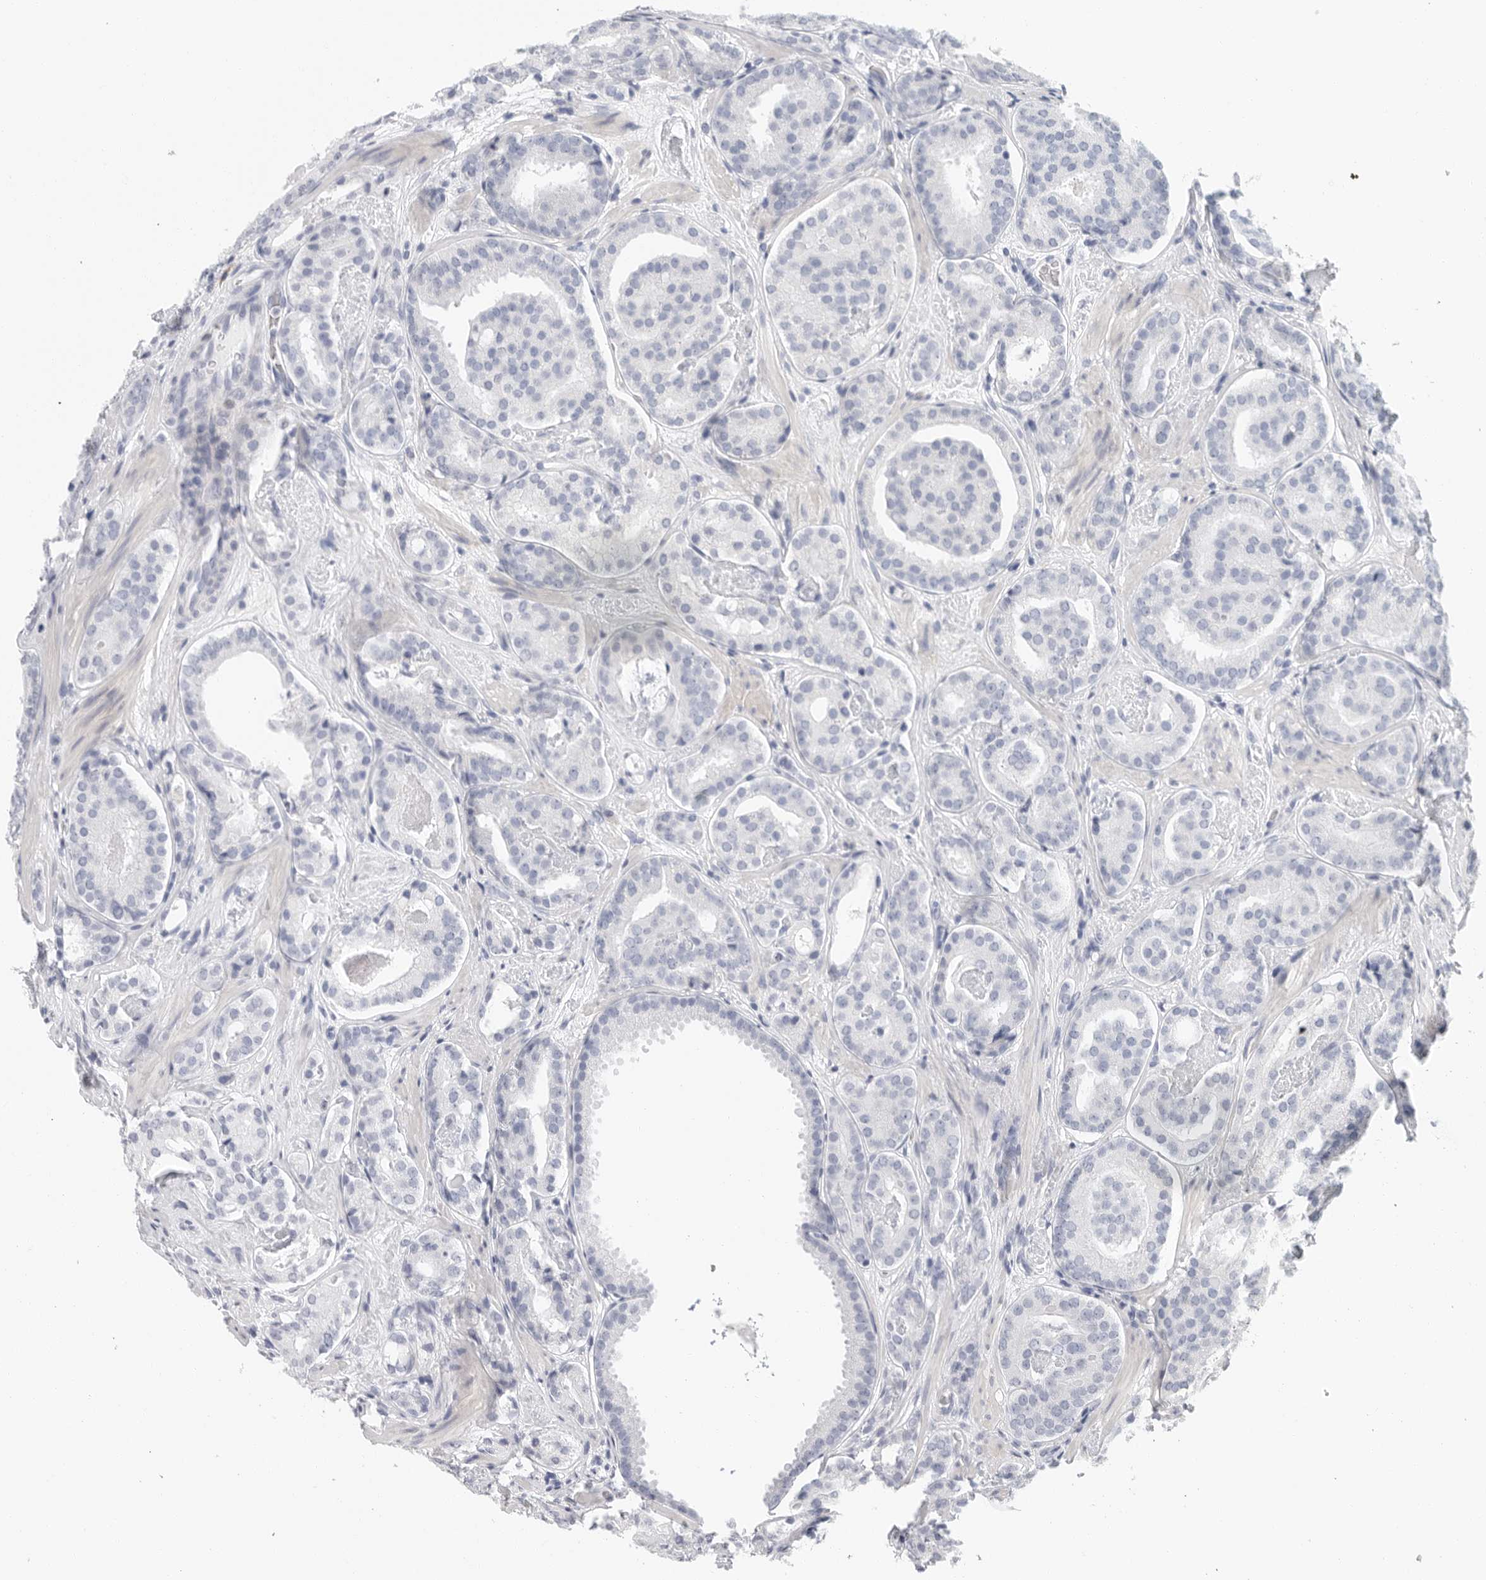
{"staining": {"intensity": "negative", "quantity": "none", "location": "none"}, "tissue": "prostate cancer", "cell_type": "Tumor cells", "image_type": "cancer", "snomed": [{"axis": "morphology", "description": "Adenocarcinoma, Low grade"}, {"axis": "topography", "description": "Prostate"}], "caption": "Immunohistochemistry histopathology image of human prostate cancer (low-grade adenocarcinoma) stained for a protein (brown), which exhibits no expression in tumor cells.", "gene": "ARHGEF10", "patient": {"sex": "male", "age": 69}}